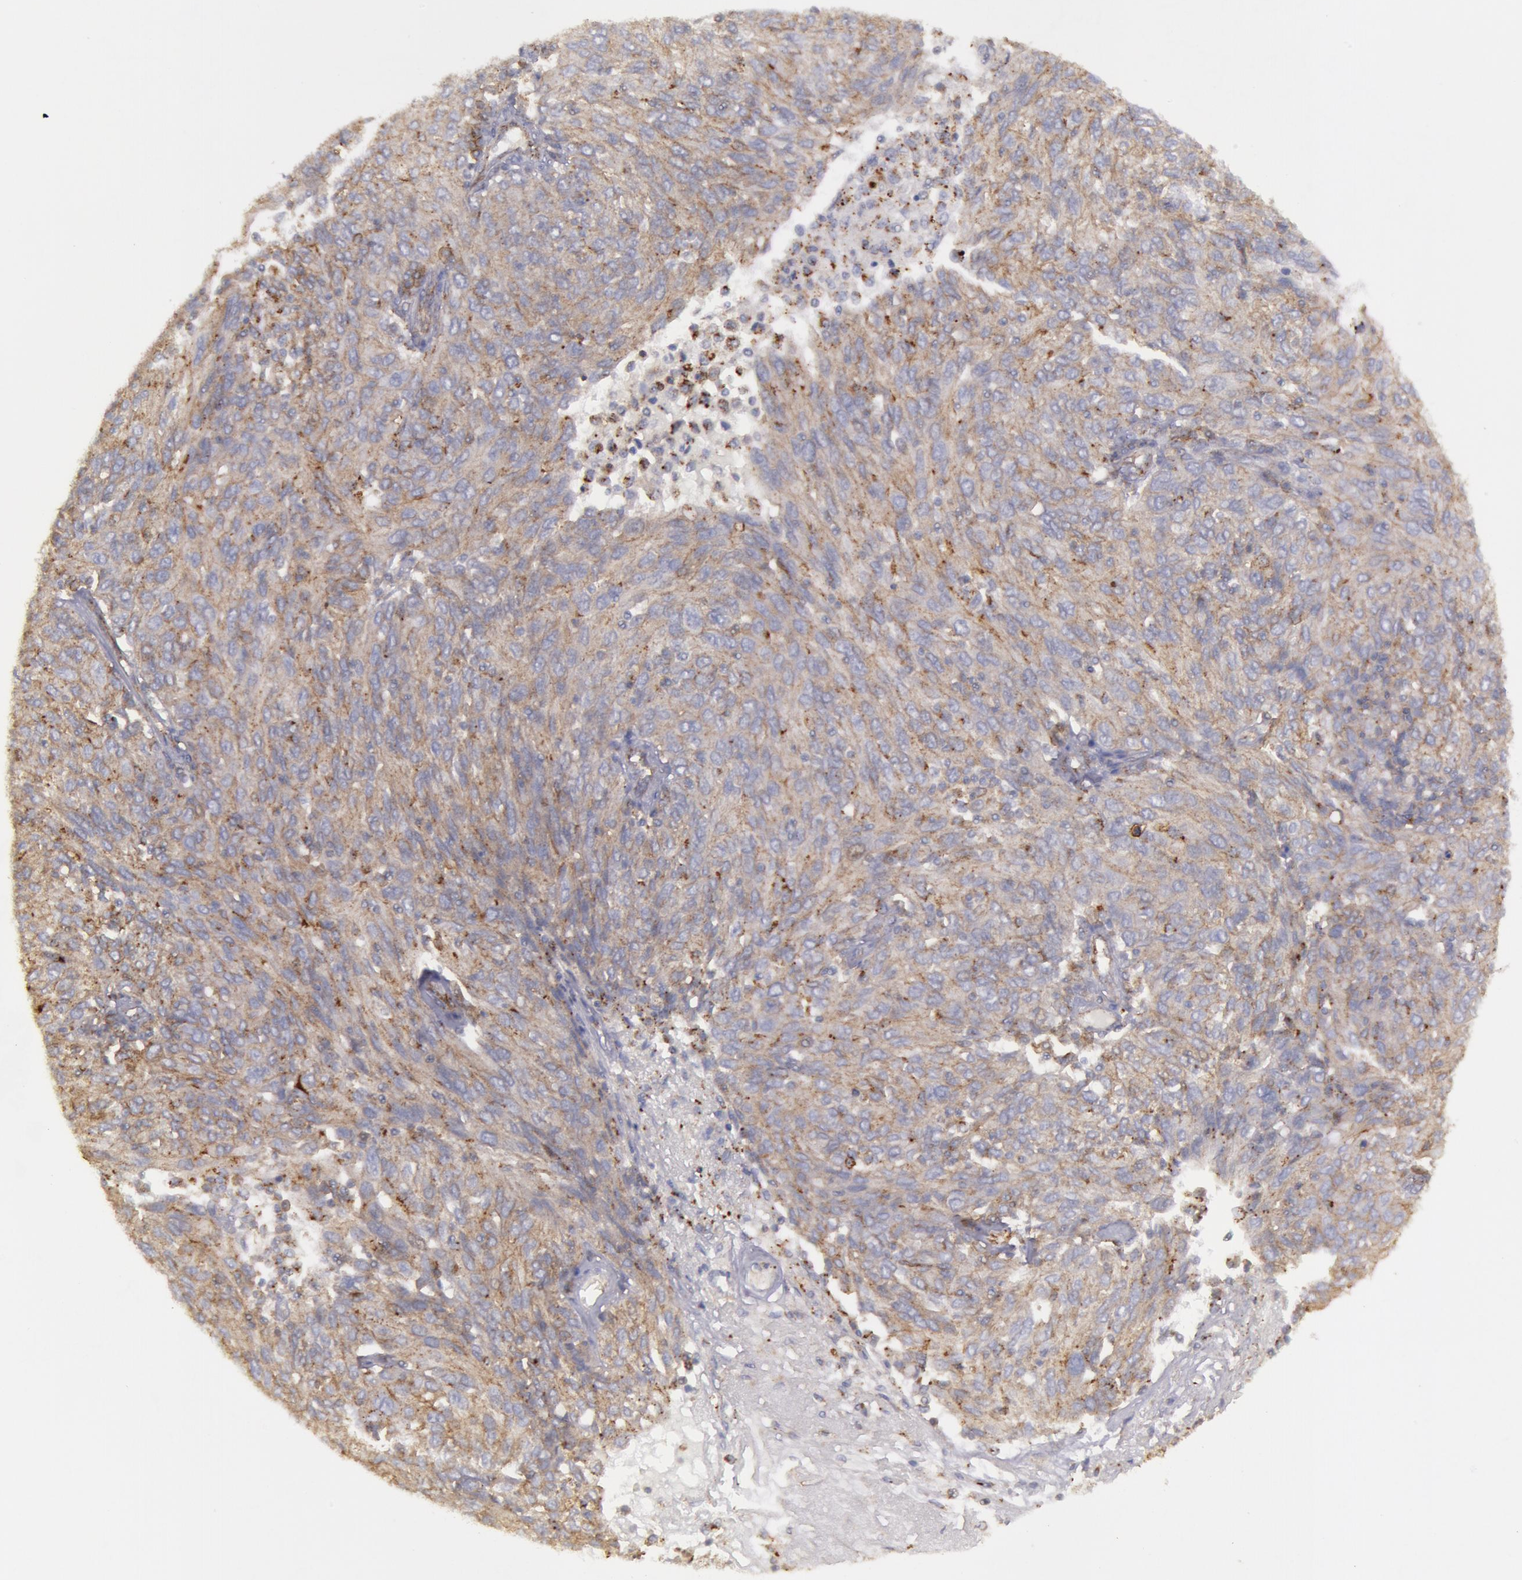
{"staining": {"intensity": "weak", "quantity": ">75%", "location": "cytoplasmic/membranous"}, "tissue": "ovarian cancer", "cell_type": "Tumor cells", "image_type": "cancer", "snomed": [{"axis": "morphology", "description": "Carcinoma, endometroid"}, {"axis": "topography", "description": "Ovary"}], "caption": "Immunohistochemistry (IHC) of endometroid carcinoma (ovarian) exhibits low levels of weak cytoplasmic/membranous positivity in approximately >75% of tumor cells.", "gene": "FLOT2", "patient": {"sex": "female", "age": 50}}